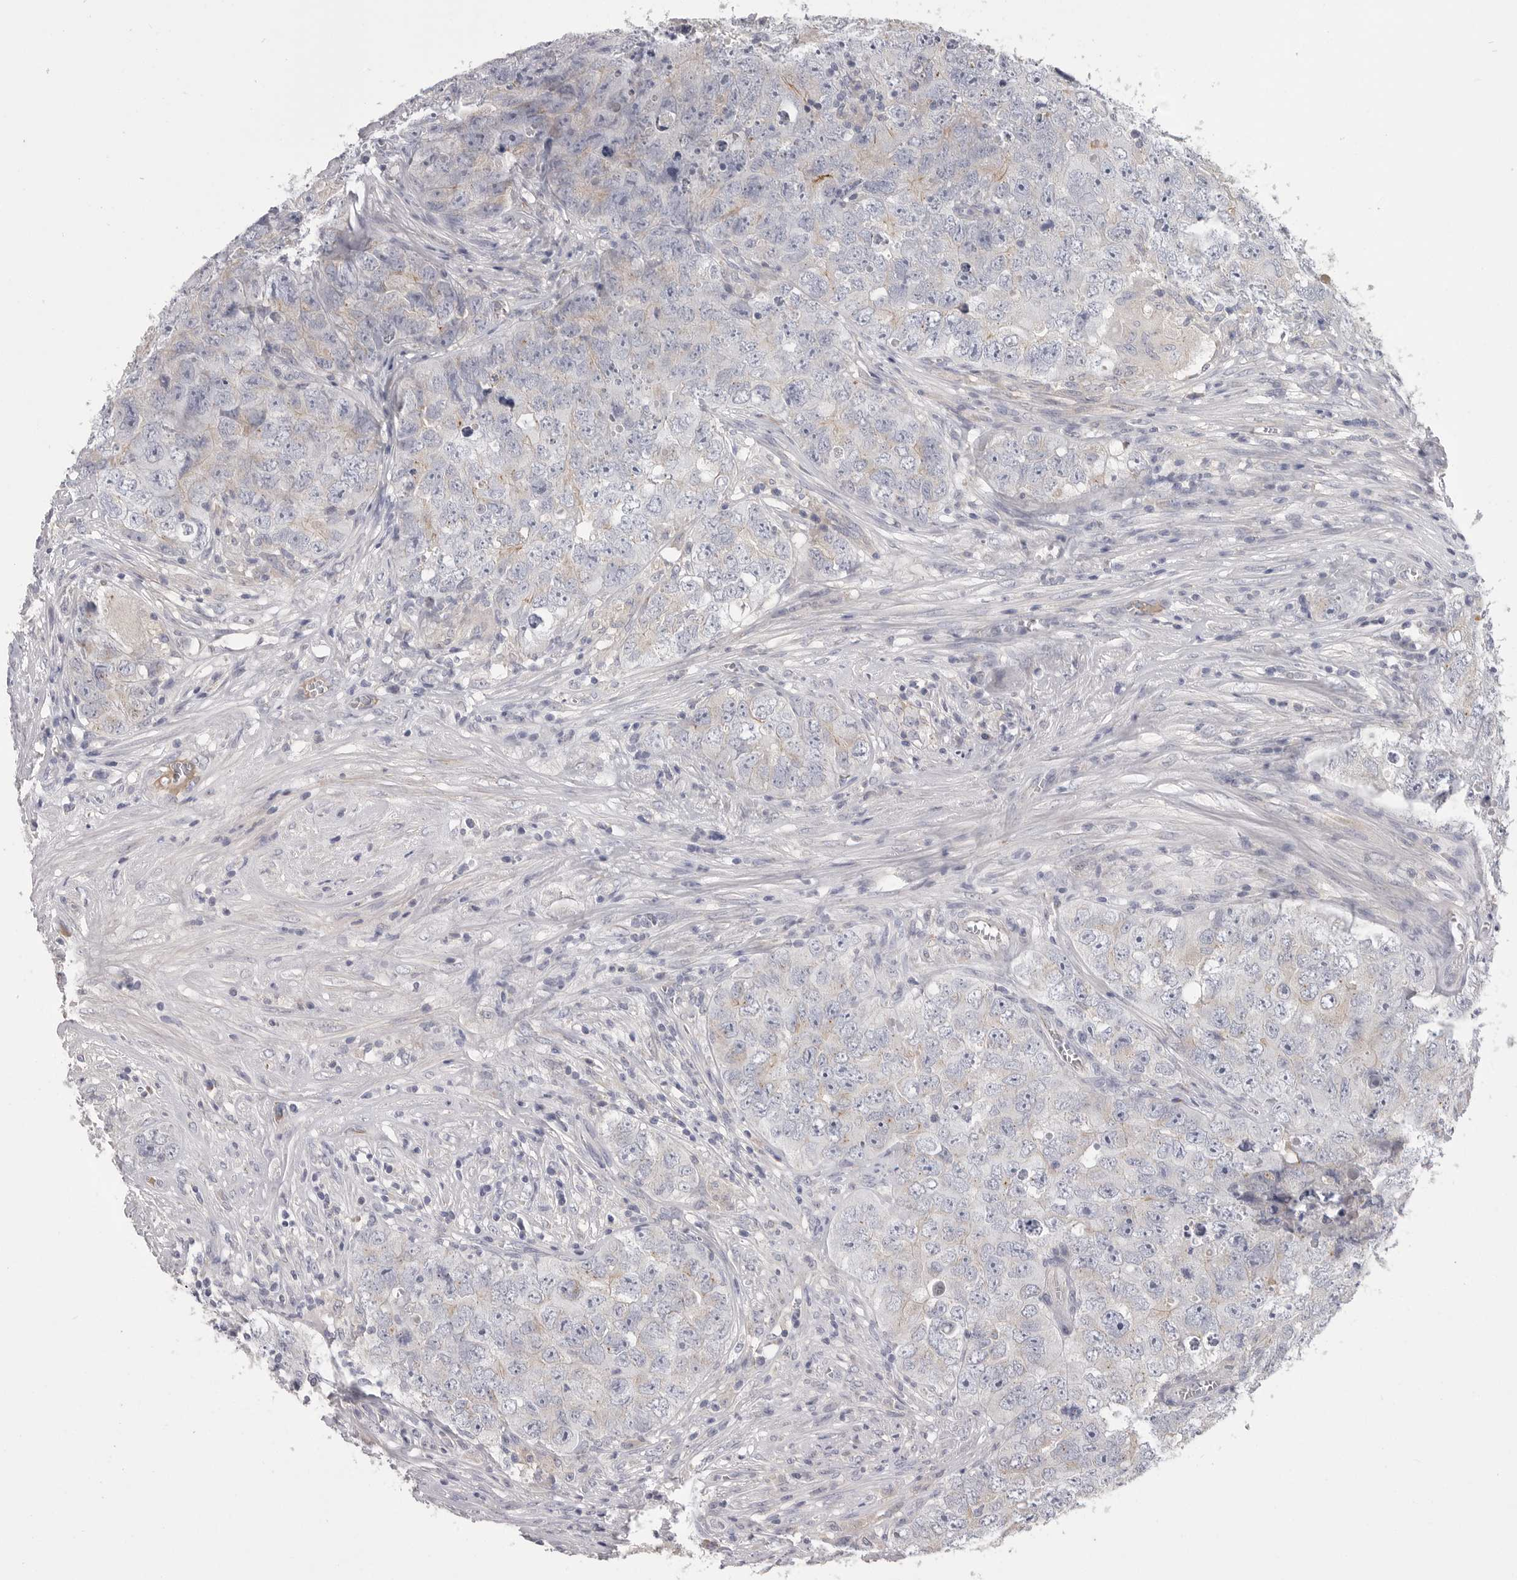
{"staining": {"intensity": "negative", "quantity": "none", "location": "none"}, "tissue": "testis cancer", "cell_type": "Tumor cells", "image_type": "cancer", "snomed": [{"axis": "morphology", "description": "Seminoma, NOS"}, {"axis": "morphology", "description": "Carcinoma, Embryonal, NOS"}, {"axis": "topography", "description": "Testis"}], "caption": "This is an IHC image of testis cancer. There is no expression in tumor cells.", "gene": "SDC3", "patient": {"sex": "male", "age": 43}}